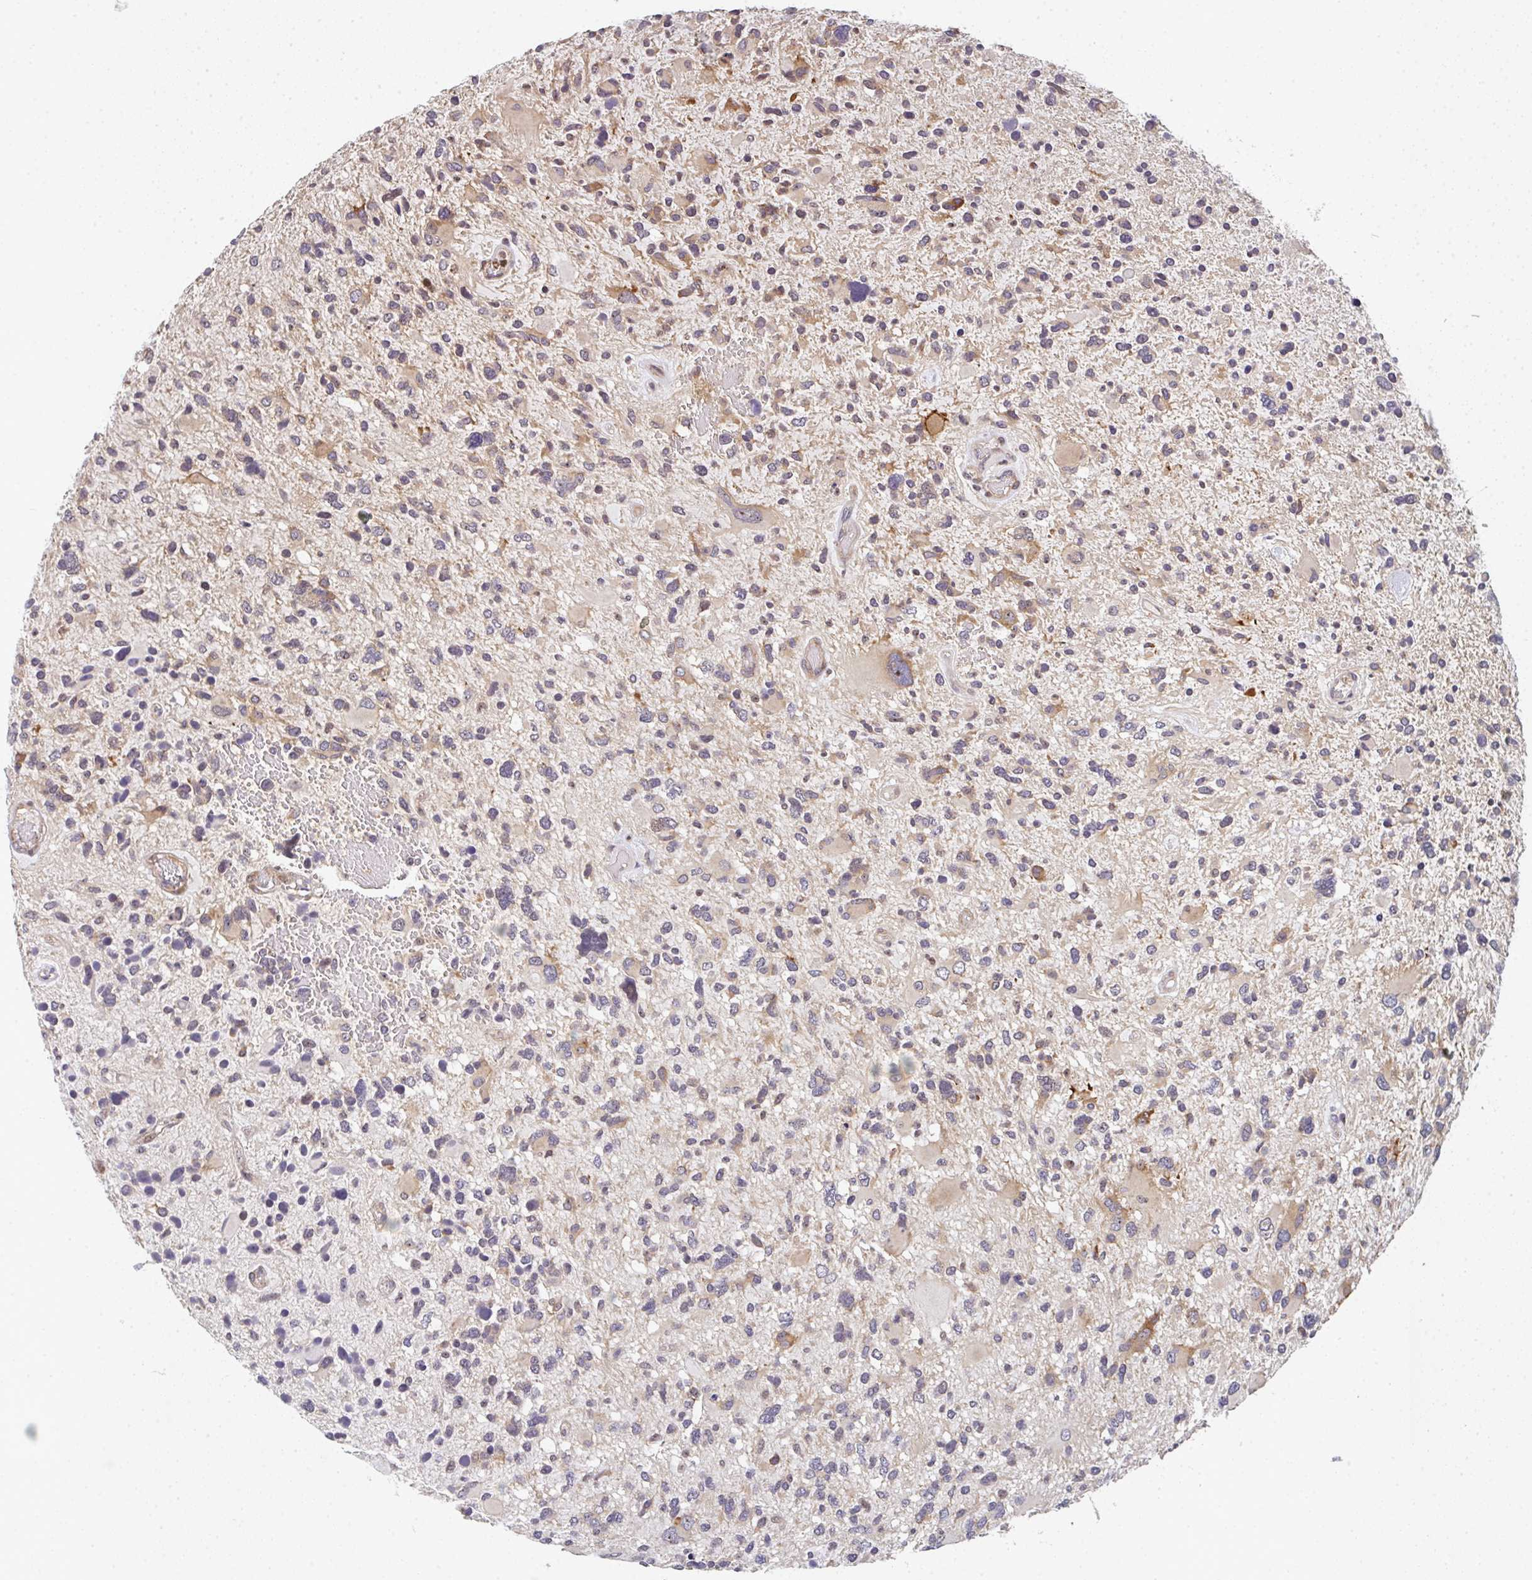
{"staining": {"intensity": "weak", "quantity": "25%-75%", "location": "cytoplasmic/membranous"}, "tissue": "glioma", "cell_type": "Tumor cells", "image_type": "cancer", "snomed": [{"axis": "morphology", "description": "Glioma, malignant, High grade"}, {"axis": "topography", "description": "Brain"}], "caption": "Weak cytoplasmic/membranous protein expression is identified in about 25%-75% of tumor cells in high-grade glioma (malignant). (Brightfield microscopy of DAB IHC at high magnification).", "gene": "SIMC1", "patient": {"sex": "female", "age": 11}}